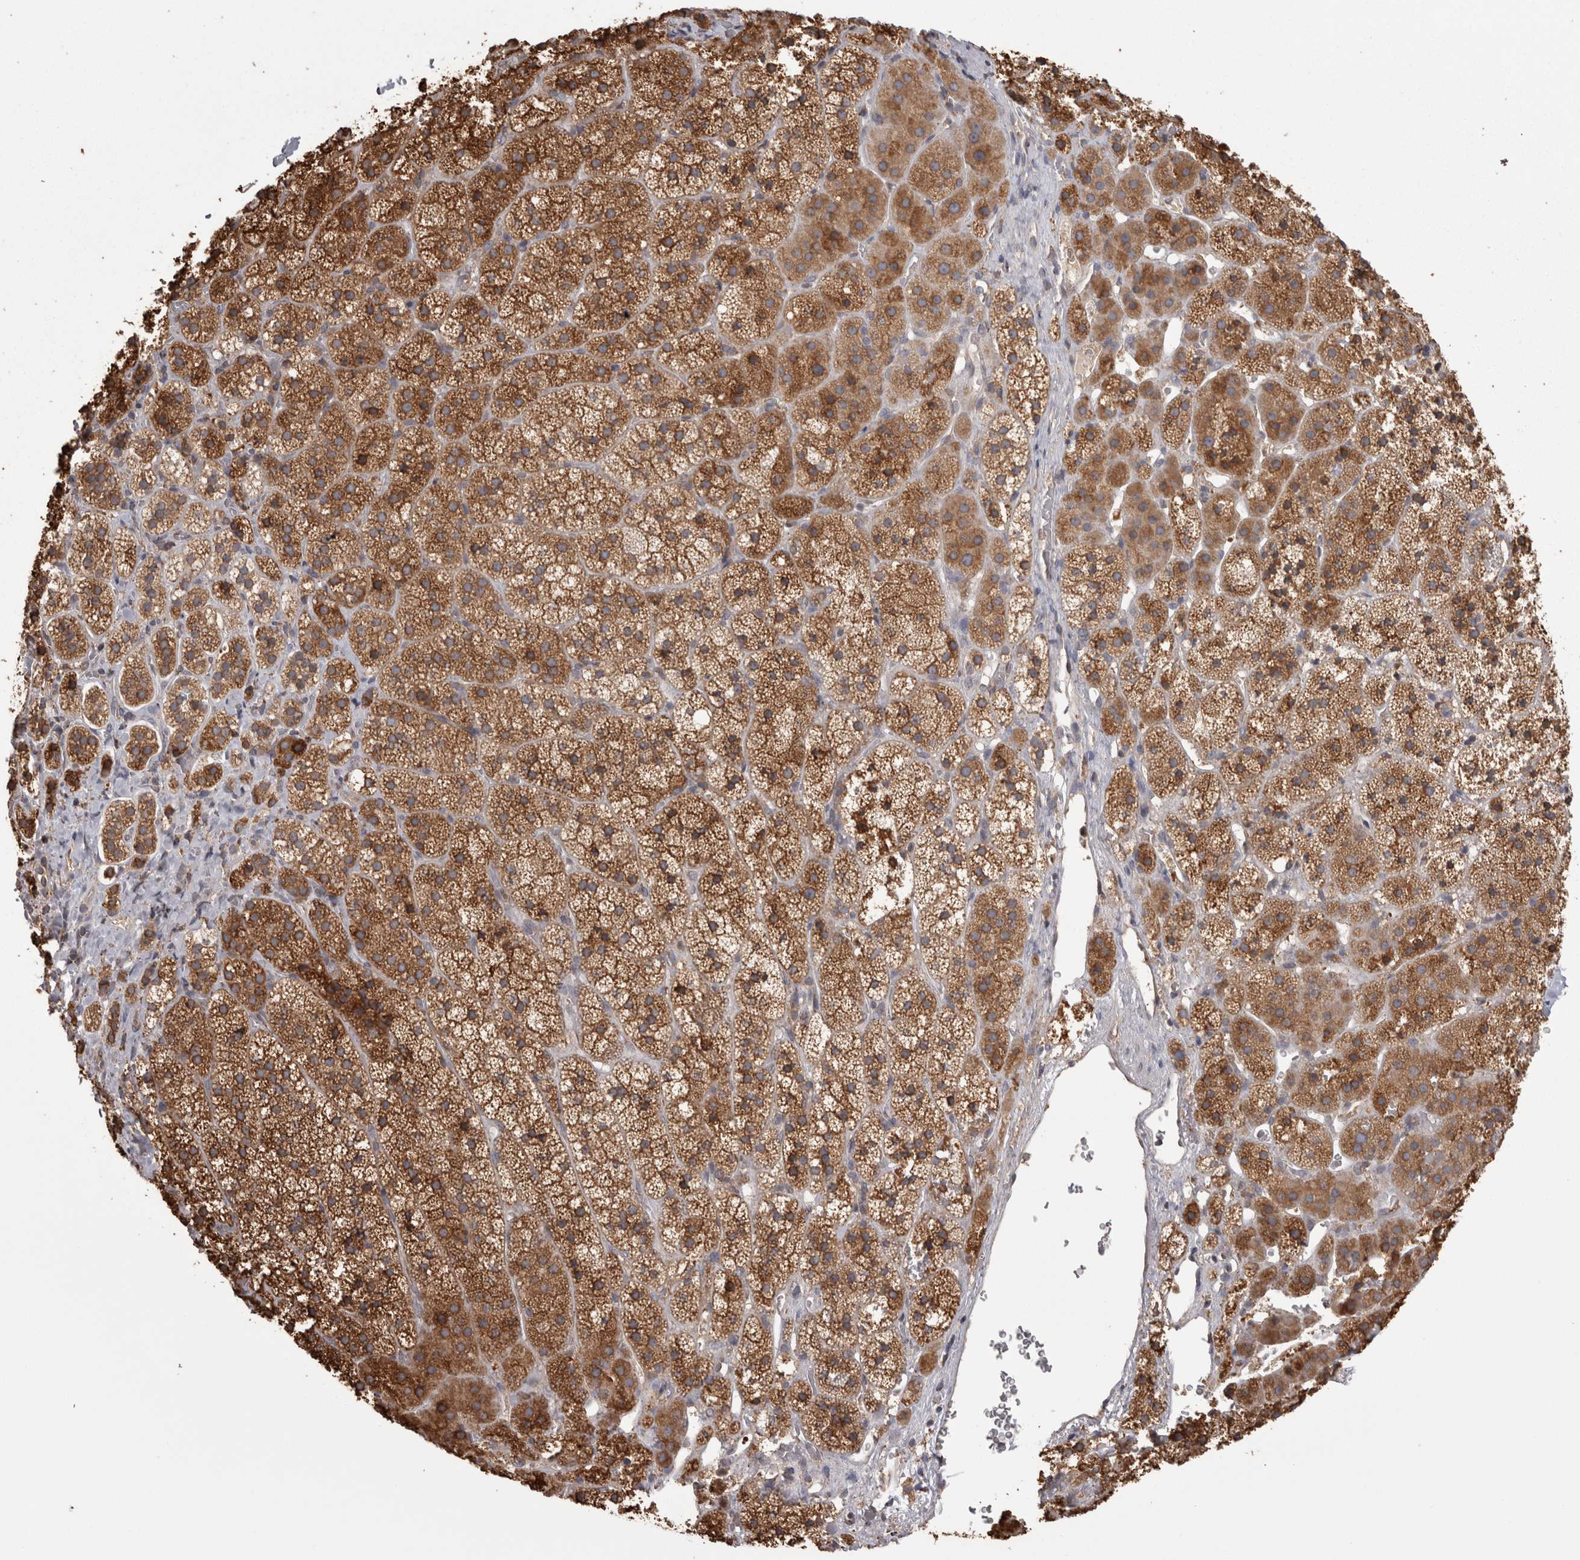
{"staining": {"intensity": "strong", "quantity": ">75%", "location": "cytoplasmic/membranous"}, "tissue": "adrenal gland", "cell_type": "Glandular cells", "image_type": "normal", "snomed": [{"axis": "morphology", "description": "Normal tissue, NOS"}, {"axis": "topography", "description": "Adrenal gland"}], "caption": "This image displays IHC staining of unremarkable human adrenal gland, with high strong cytoplasmic/membranous expression in about >75% of glandular cells.", "gene": "PON2", "patient": {"sex": "female", "age": 44}}